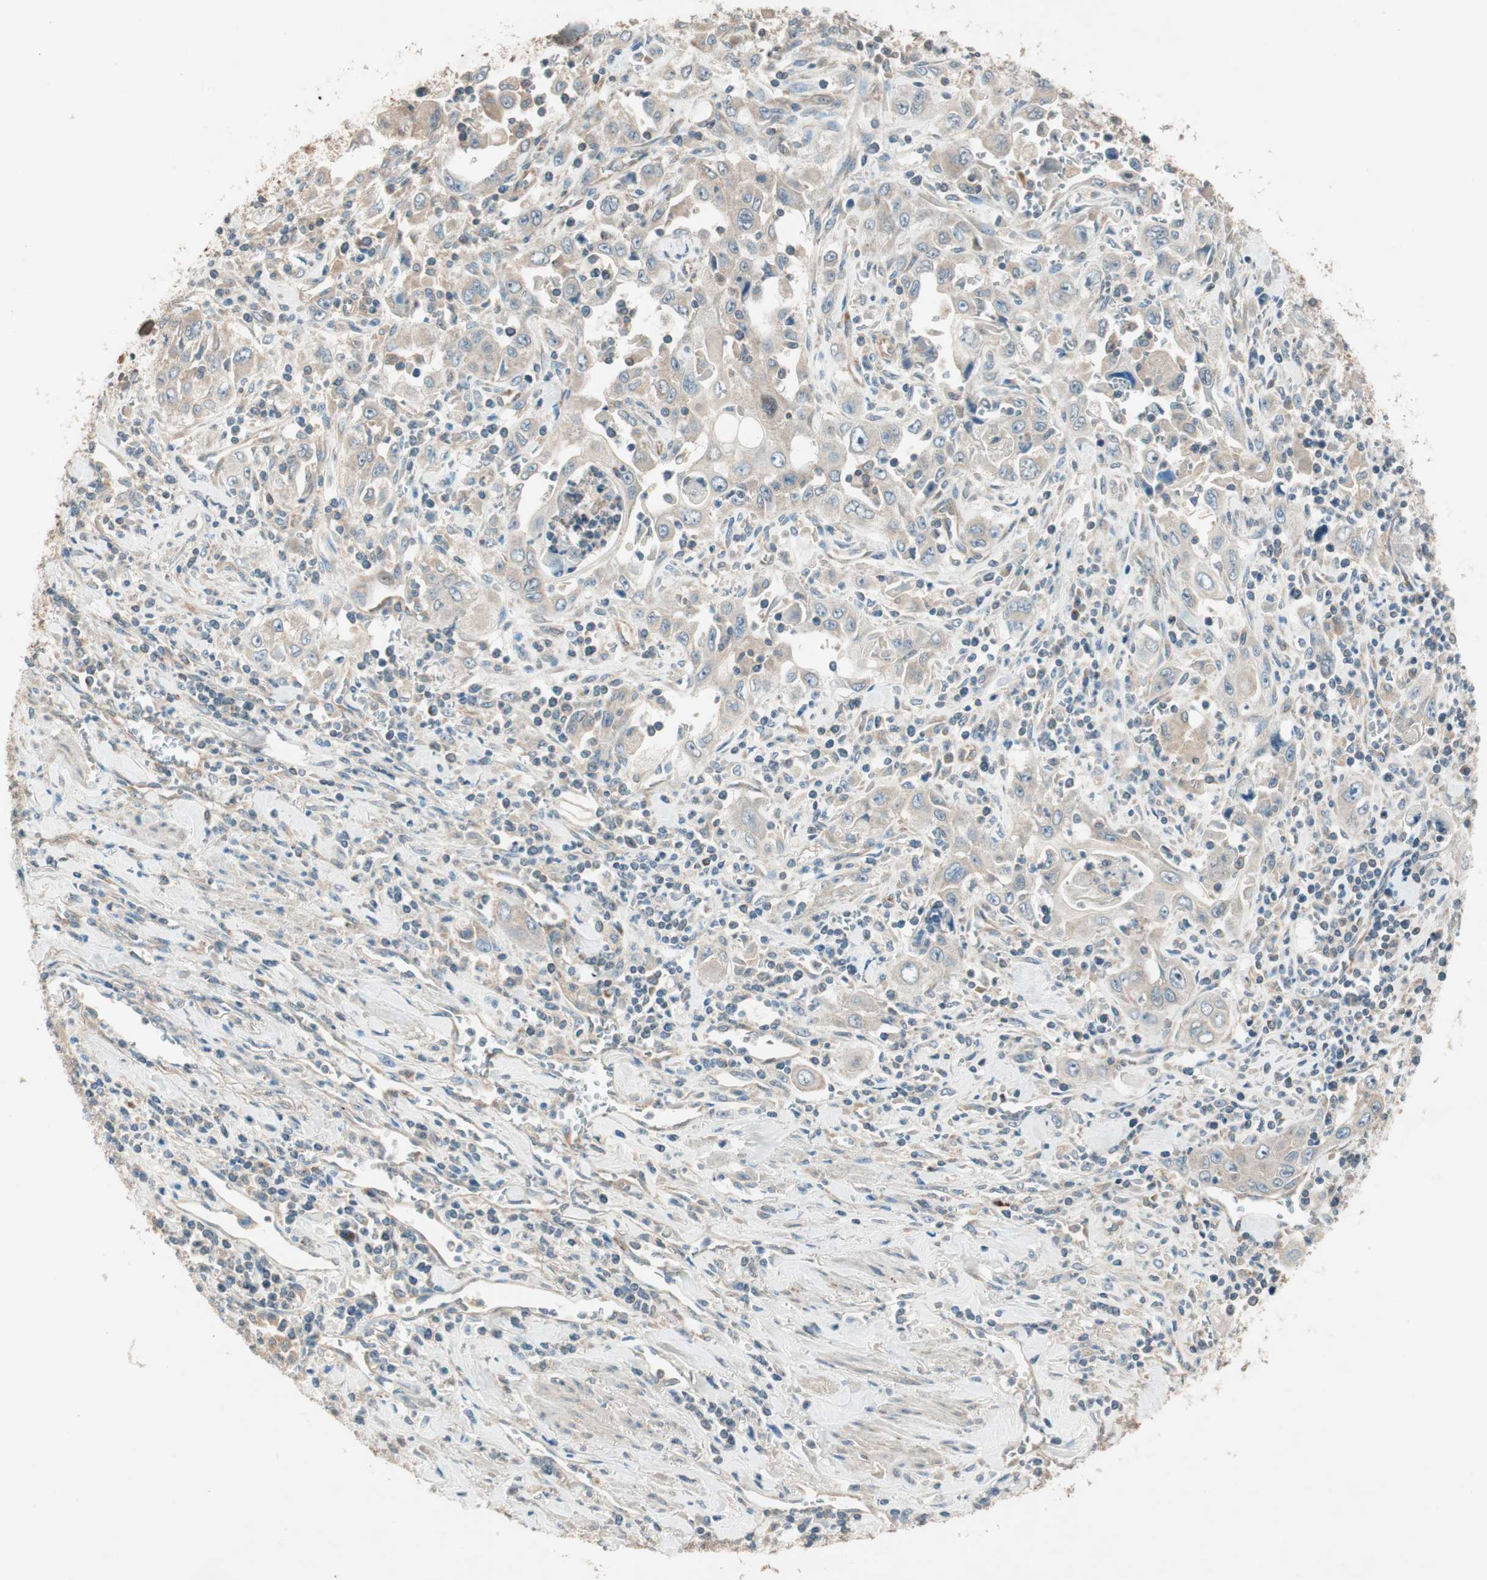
{"staining": {"intensity": "weak", "quantity": ">75%", "location": "cytoplasmic/membranous"}, "tissue": "pancreatic cancer", "cell_type": "Tumor cells", "image_type": "cancer", "snomed": [{"axis": "morphology", "description": "Adenocarcinoma, NOS"}, {"axis": "topography", "description": "Pancreas"}], "caption": "This is a micrograph of immunohistochemistry (IHC) staining of pancreatic cancer (adenocarcinoma), which shows weak staining in the cytoplasmic/membranous of tumor cells.", "gene": "CC2D1A", "patient": {"sex": "male", "age": 70}}